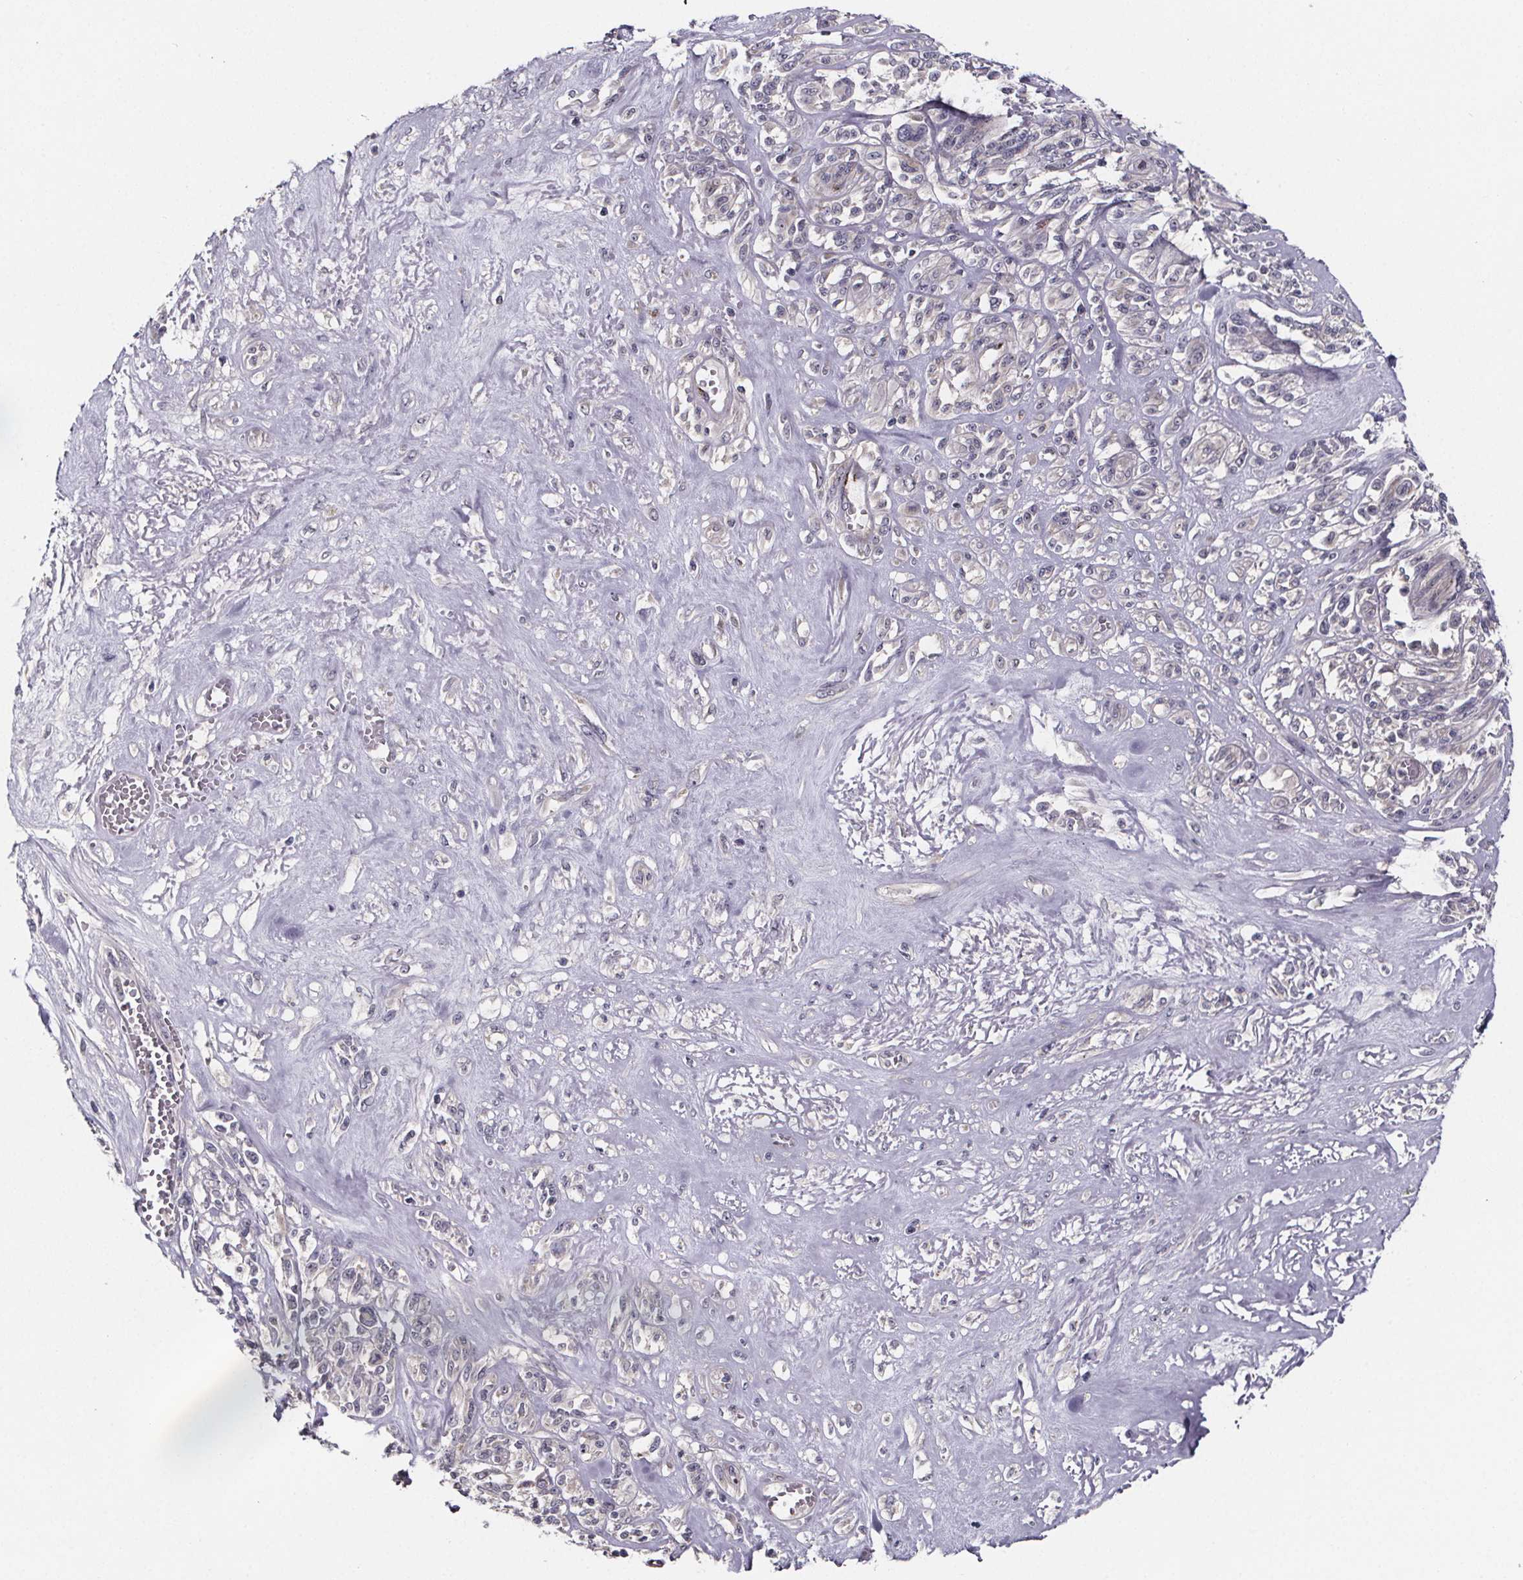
{"staining": {"intensity": "negative", "quantity": "none", "location": "none"}, "tissue": "melanoma", "cell_type": "Tumor cells", "image_type": "cancer", "snomed": [{"axis": "morphology", "description": "Malignant melanoma, NOS"}, {"axis": "topography", "description": "Skin"}], "caption": "DAB (3,3'-diaminobenzidine) immunohistochemical staining of human malignant melanoma exhibits no significant positivity in tumor cells.", "gene": "NDST1", "patient": {"sex": "female", "age": 91}}